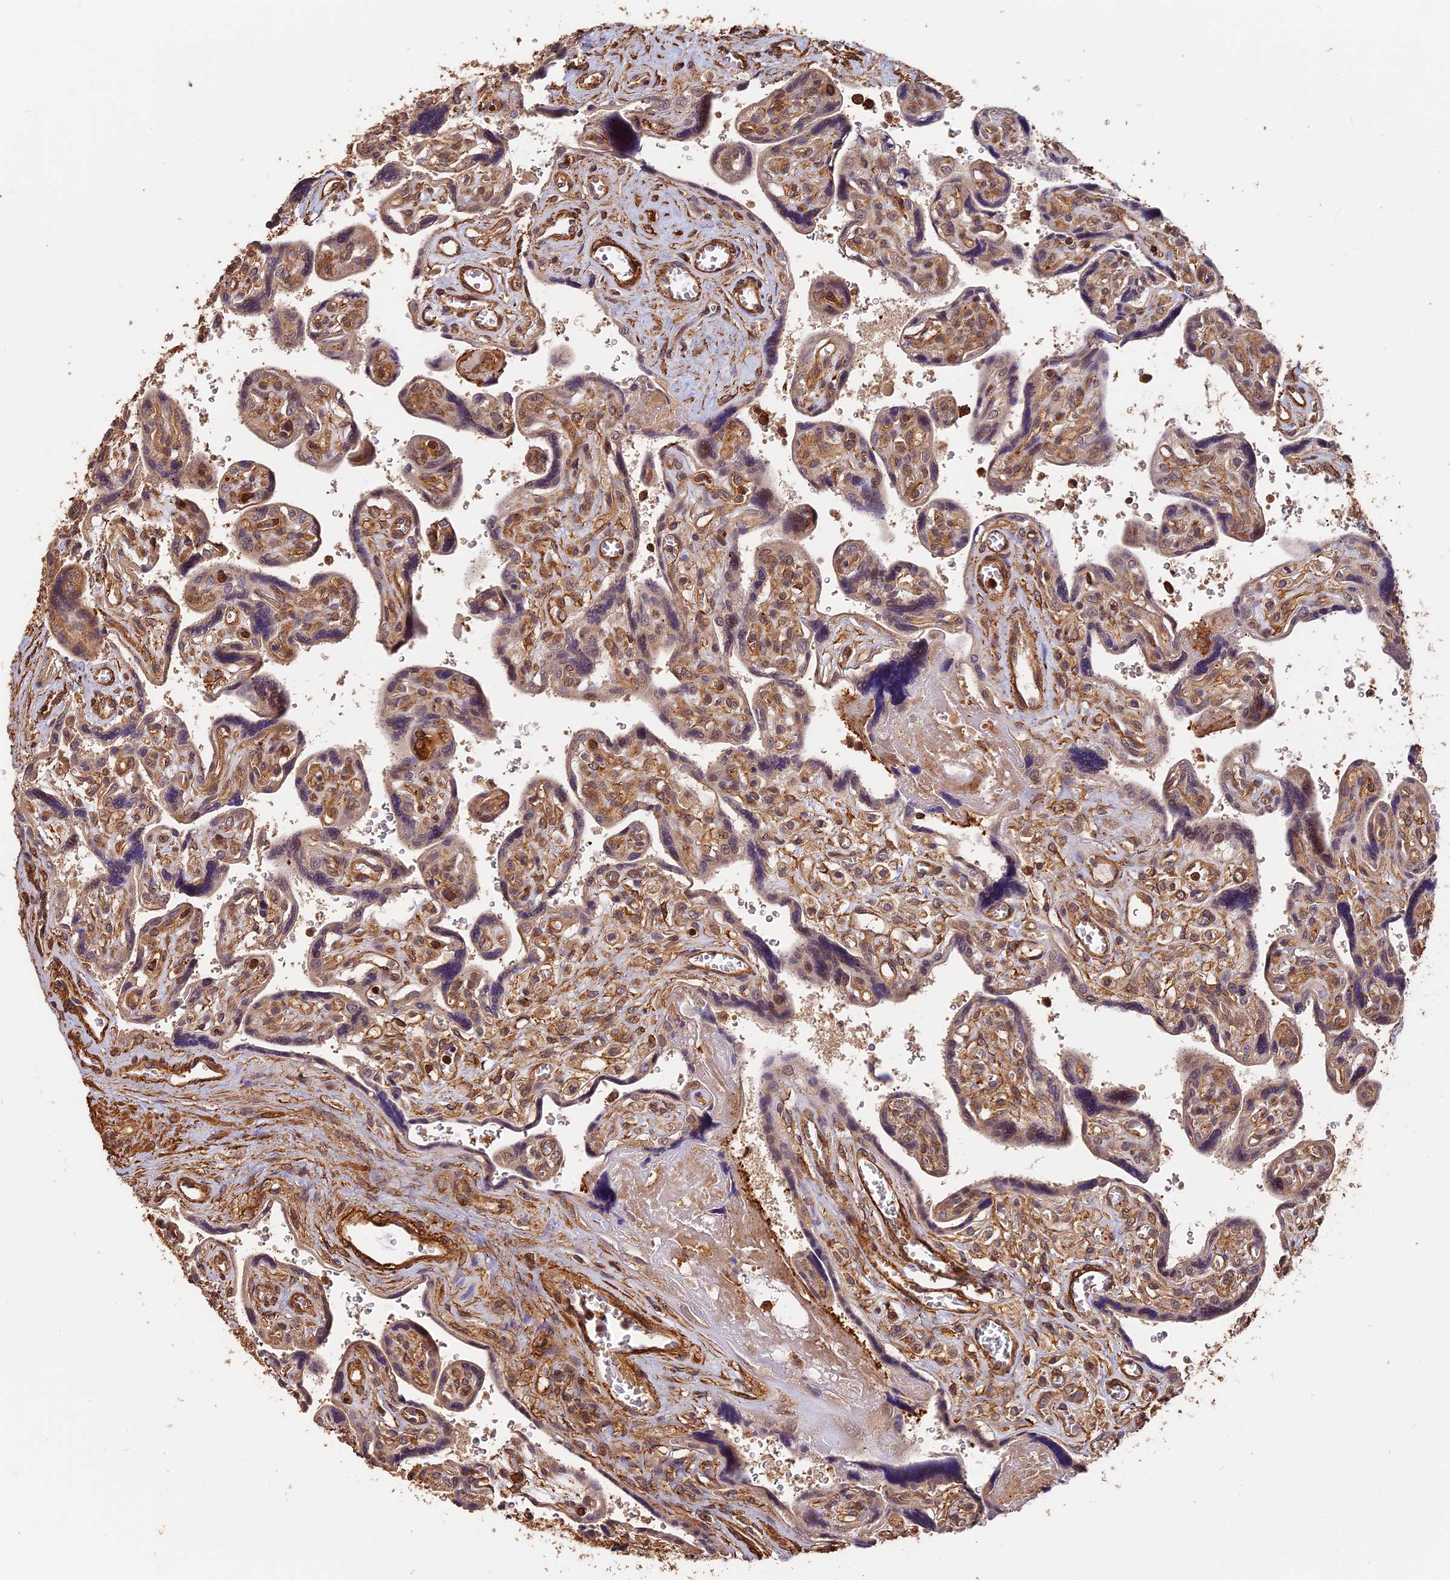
{"staining": {"intensity": "moderate", "quantity": "25%-75%", "location": "cytoplasmic/membranous"}, "tissue": "placenta", "cell_type": "Trophoblastic cells", "image_type": "normal", "snomed": [{"axis": "morphology", "description": "Normal tissue, NOS"}, {"axis": "topography", "description": "Placenta"}], "caption": "Immunohistochemical staining of normal placenta reveals medium levels of moderate cytoplasmic/membranous expression in about 25%-75% of trophoblastic cells.", "gene": "MMP15", "patient": {"sex": "female", "age": 39}}